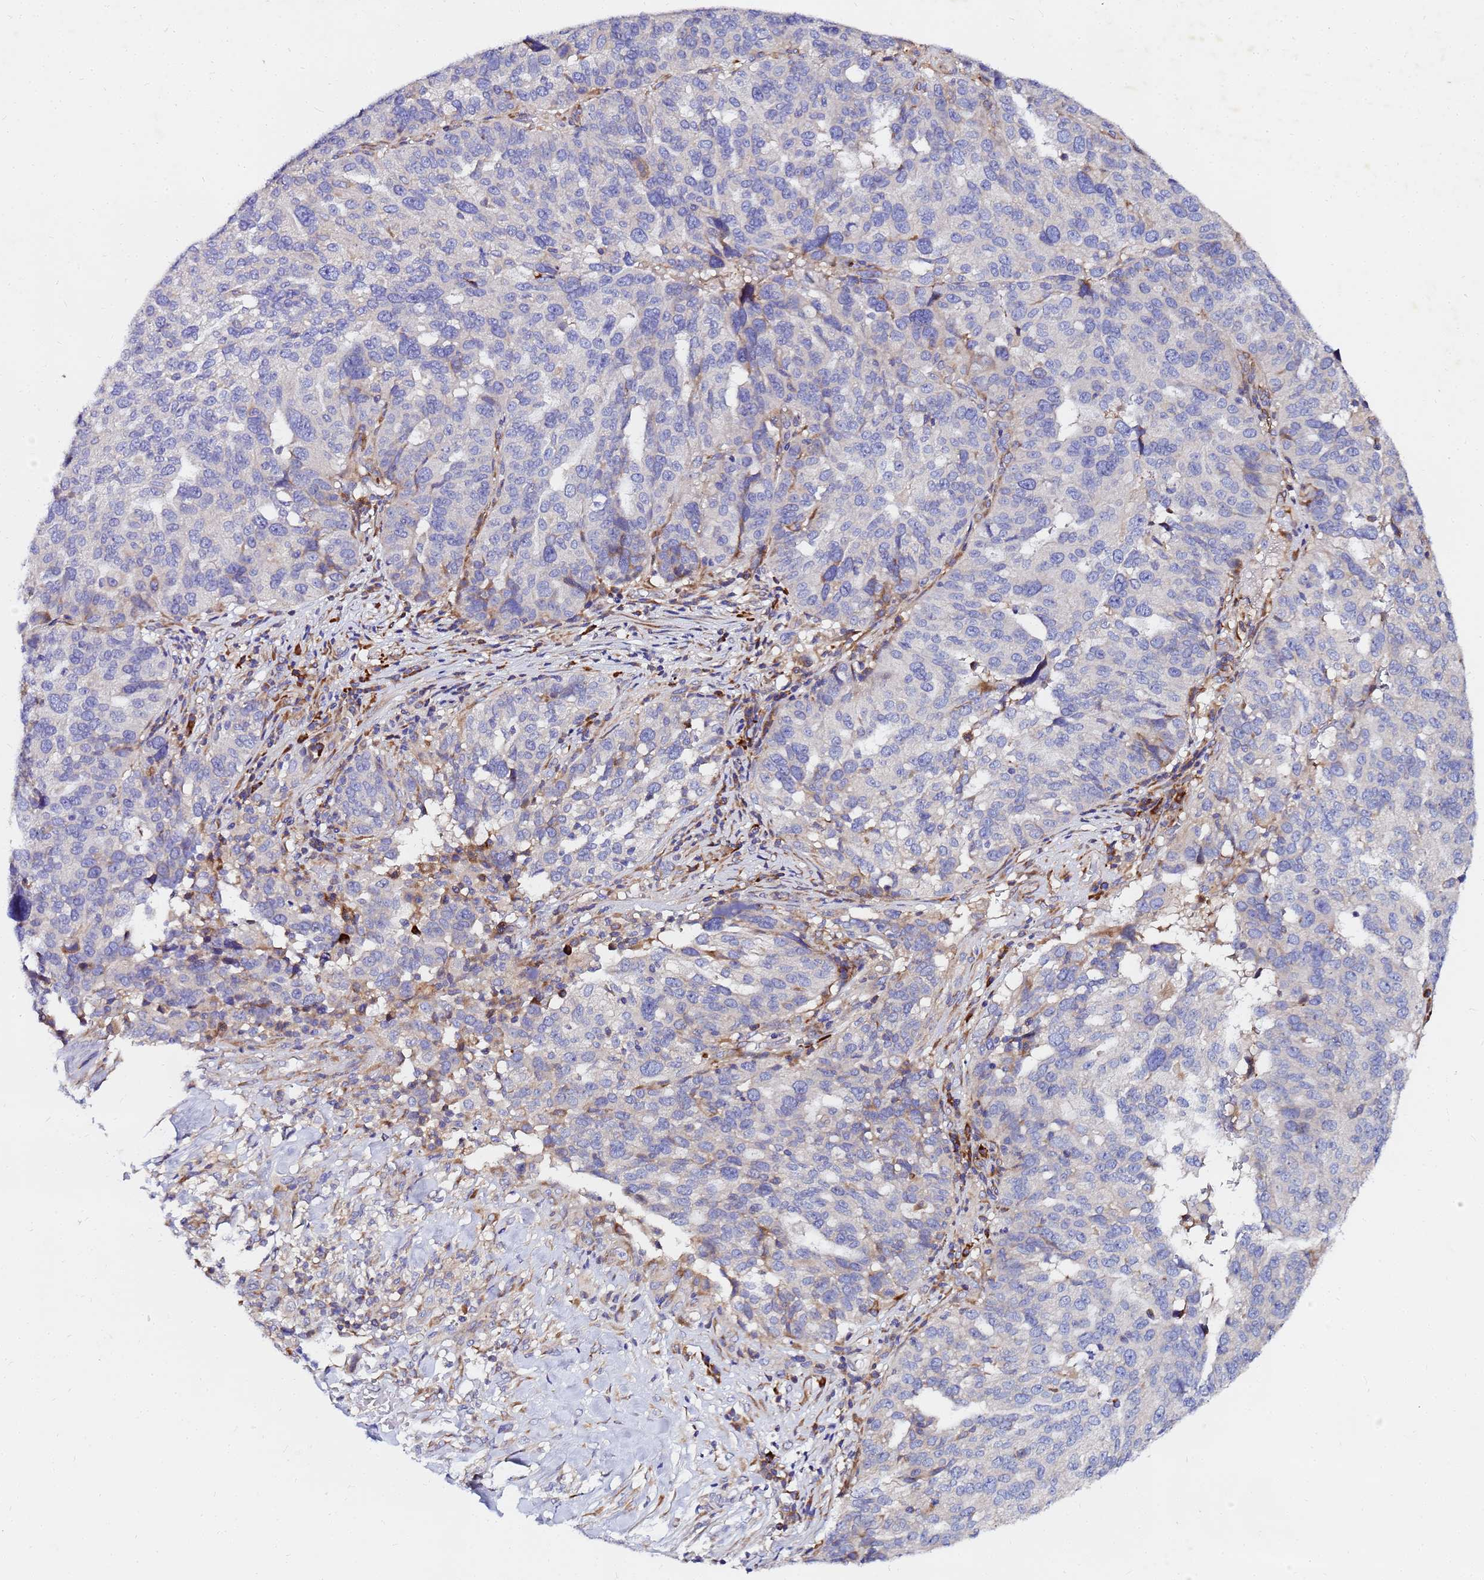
{"staining": {"intensity": "negative", "quantity": "none", "location": "none"}, "tissue": "ovarian cancer", "cell_type": "Tumor cells", "image_type": "cancer", "snomed": [{"axis": "morphology", "description": "Cystadenocarcinoma, serous, NOS"}, {"axis": "topography", "description": "Ovary"}], "caption": "DAB immunohistochemical staining of human ovarian cancer reveals no significant staining in tumor cells.", "gene": "POM121", "patient": {"sex": "female", "age": 59}}